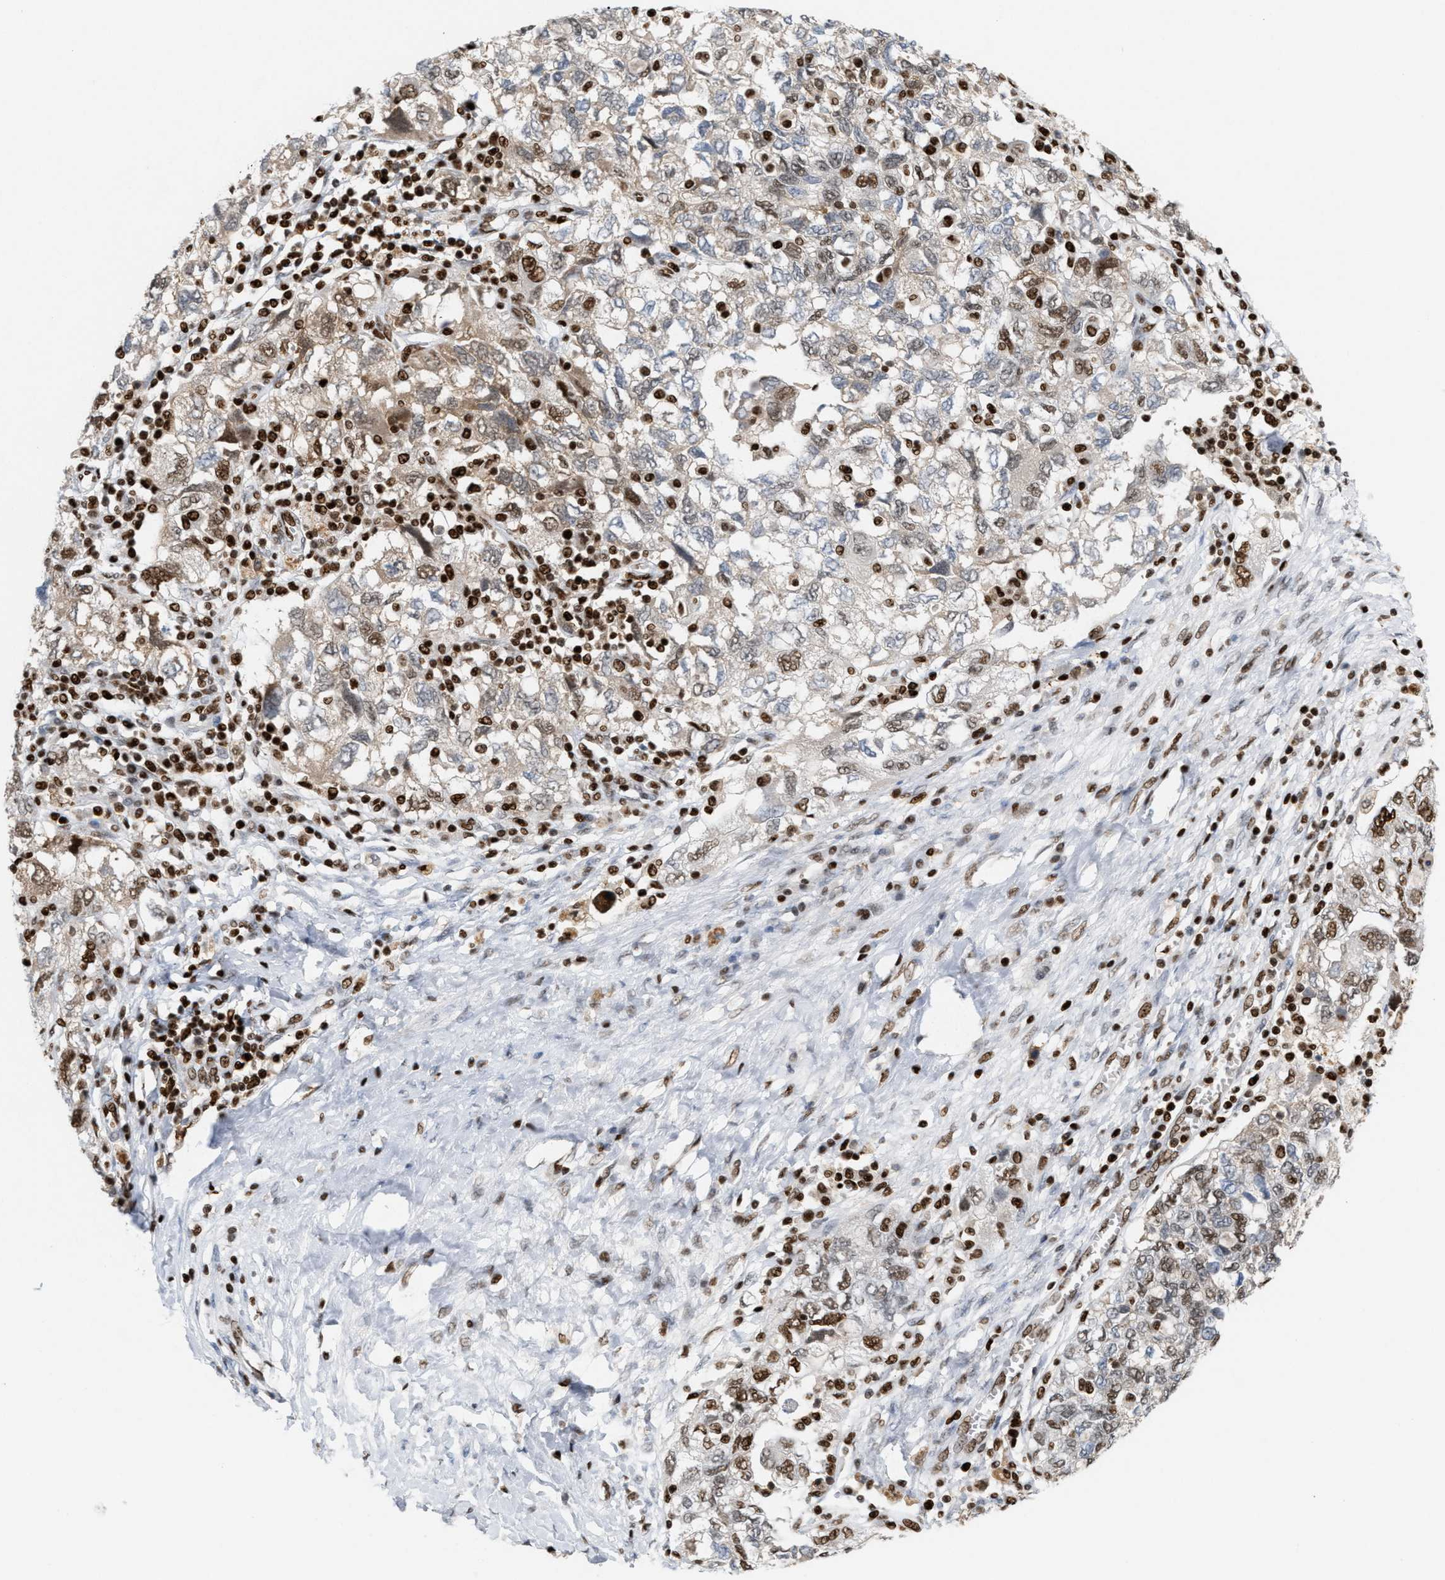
{"staining": {"intensity": "moderate", "quantity": ">75%", "location": "nuclear"}, "tissue": "ovarian cancer", "cell_type": "Tumor cells", "image_type": "cancer", "snomed": [{"axis": "morphology", "description": "Carcinoma, NOS"}, {"axis": "morphology", "description": "Cystadenocarcinoma, serous, NOS"}, {"axis": "topography", "description": "Ovary"}], "caption": "Ovarian serous cystadenocarcinoma tissue shows moderate nuclear positivity in approximately >75% of tumor cells (IHC, brightfield microscopy, high magnification).", "gene": "RNASEK-C17orf49", "patient": {"sex": "female", "age": 69}}